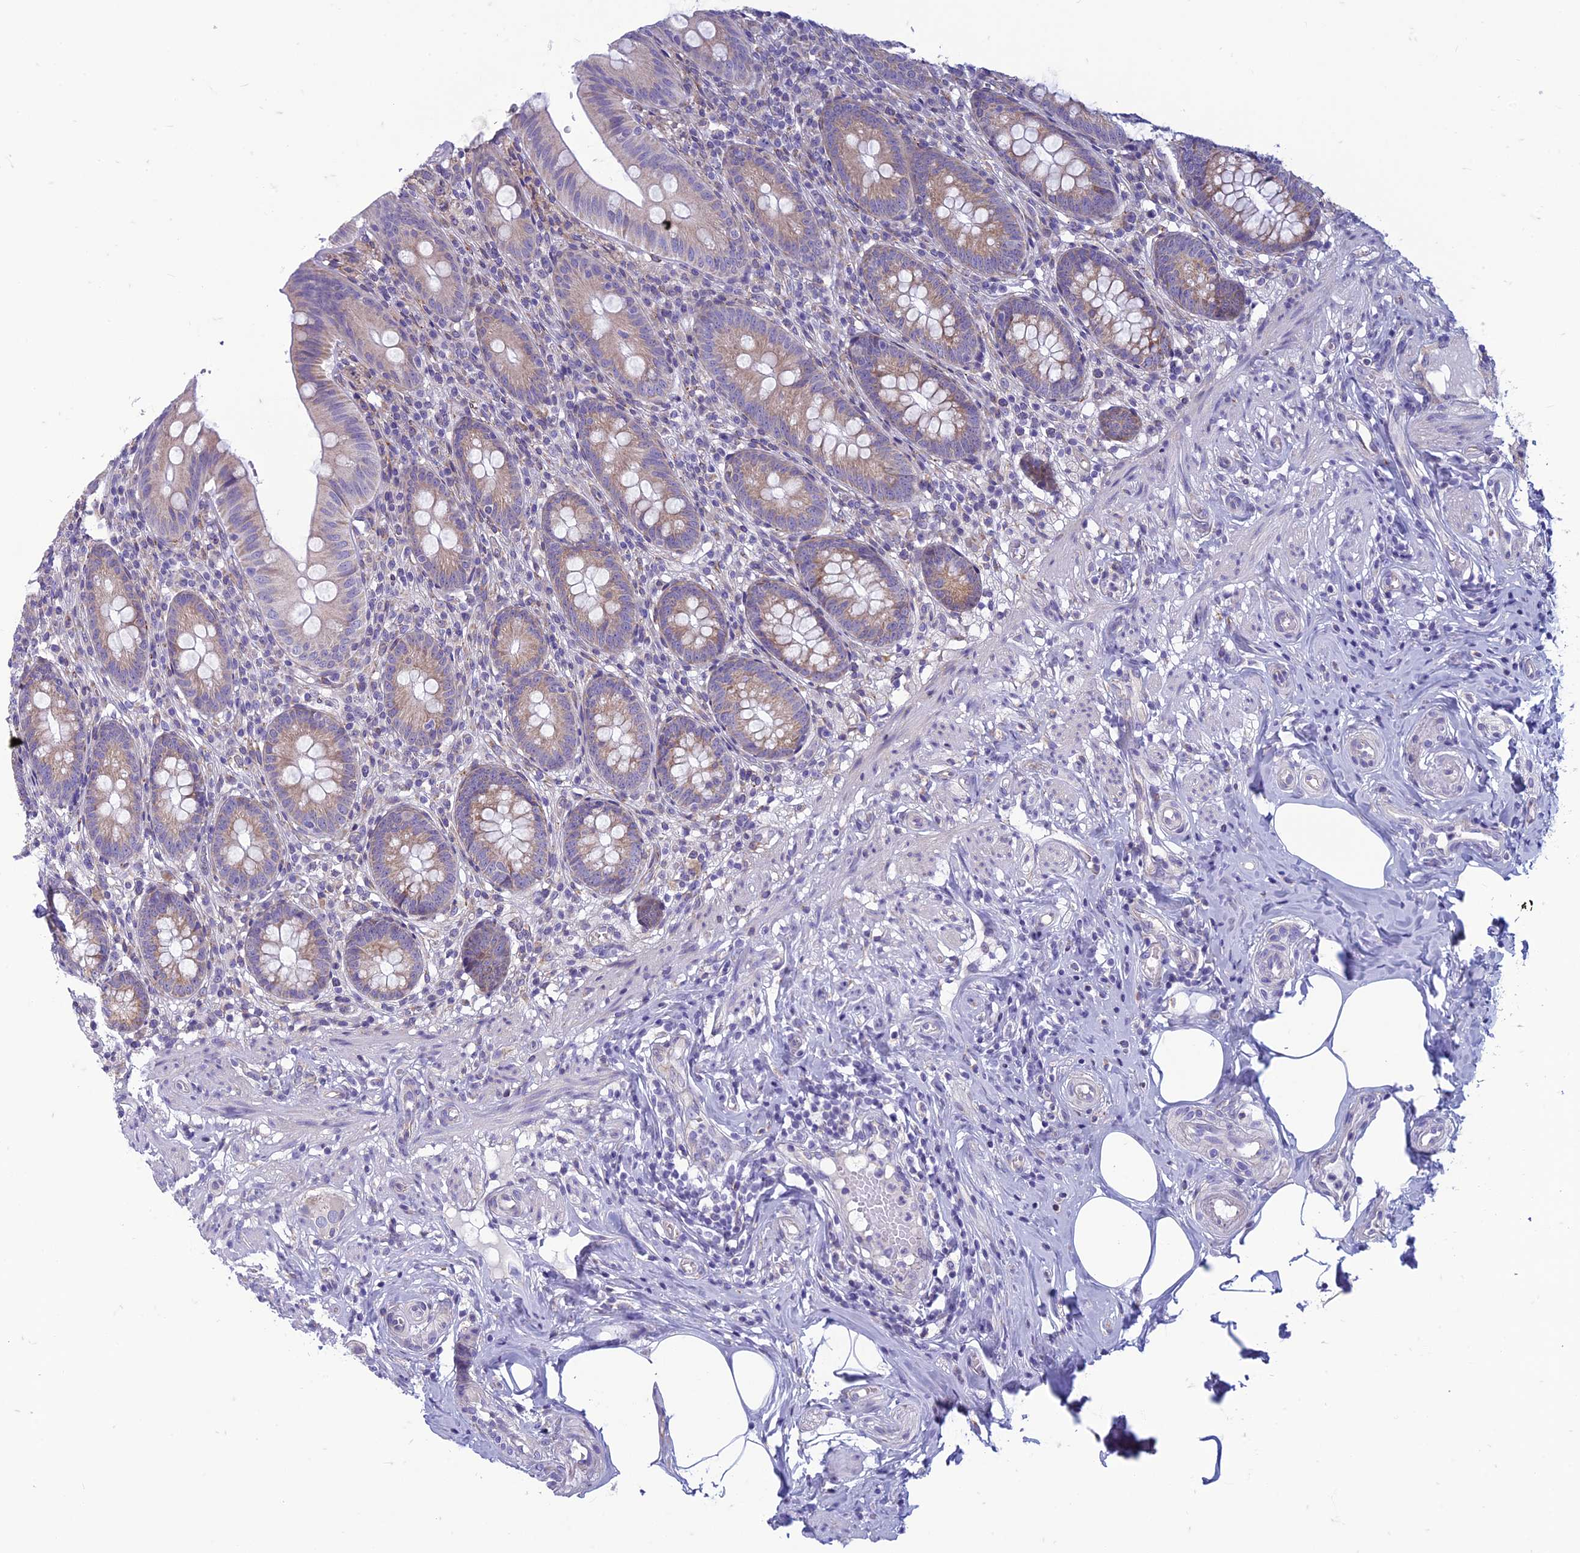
{"staining": {"intensity": "moderate", "quantity": "25%-75%", "location": "cytoplasmic/membranous"}, "tissue": "appendix", "cell_type": "Glandular cells", "image_type": "normal", "snomed": [{"axis": "morphology", "description": "Normal tissue, NOS"}, {"axis": "topography", "description": "Appendix"}], "caption": "Glandular cells show medium levels of moderate cytoplasmic/membranous positivity in about 25%-75% of cells in unremarkable appendix.", "gene": "CENATAC", "patient": {"sex": "male", "age": 55}}